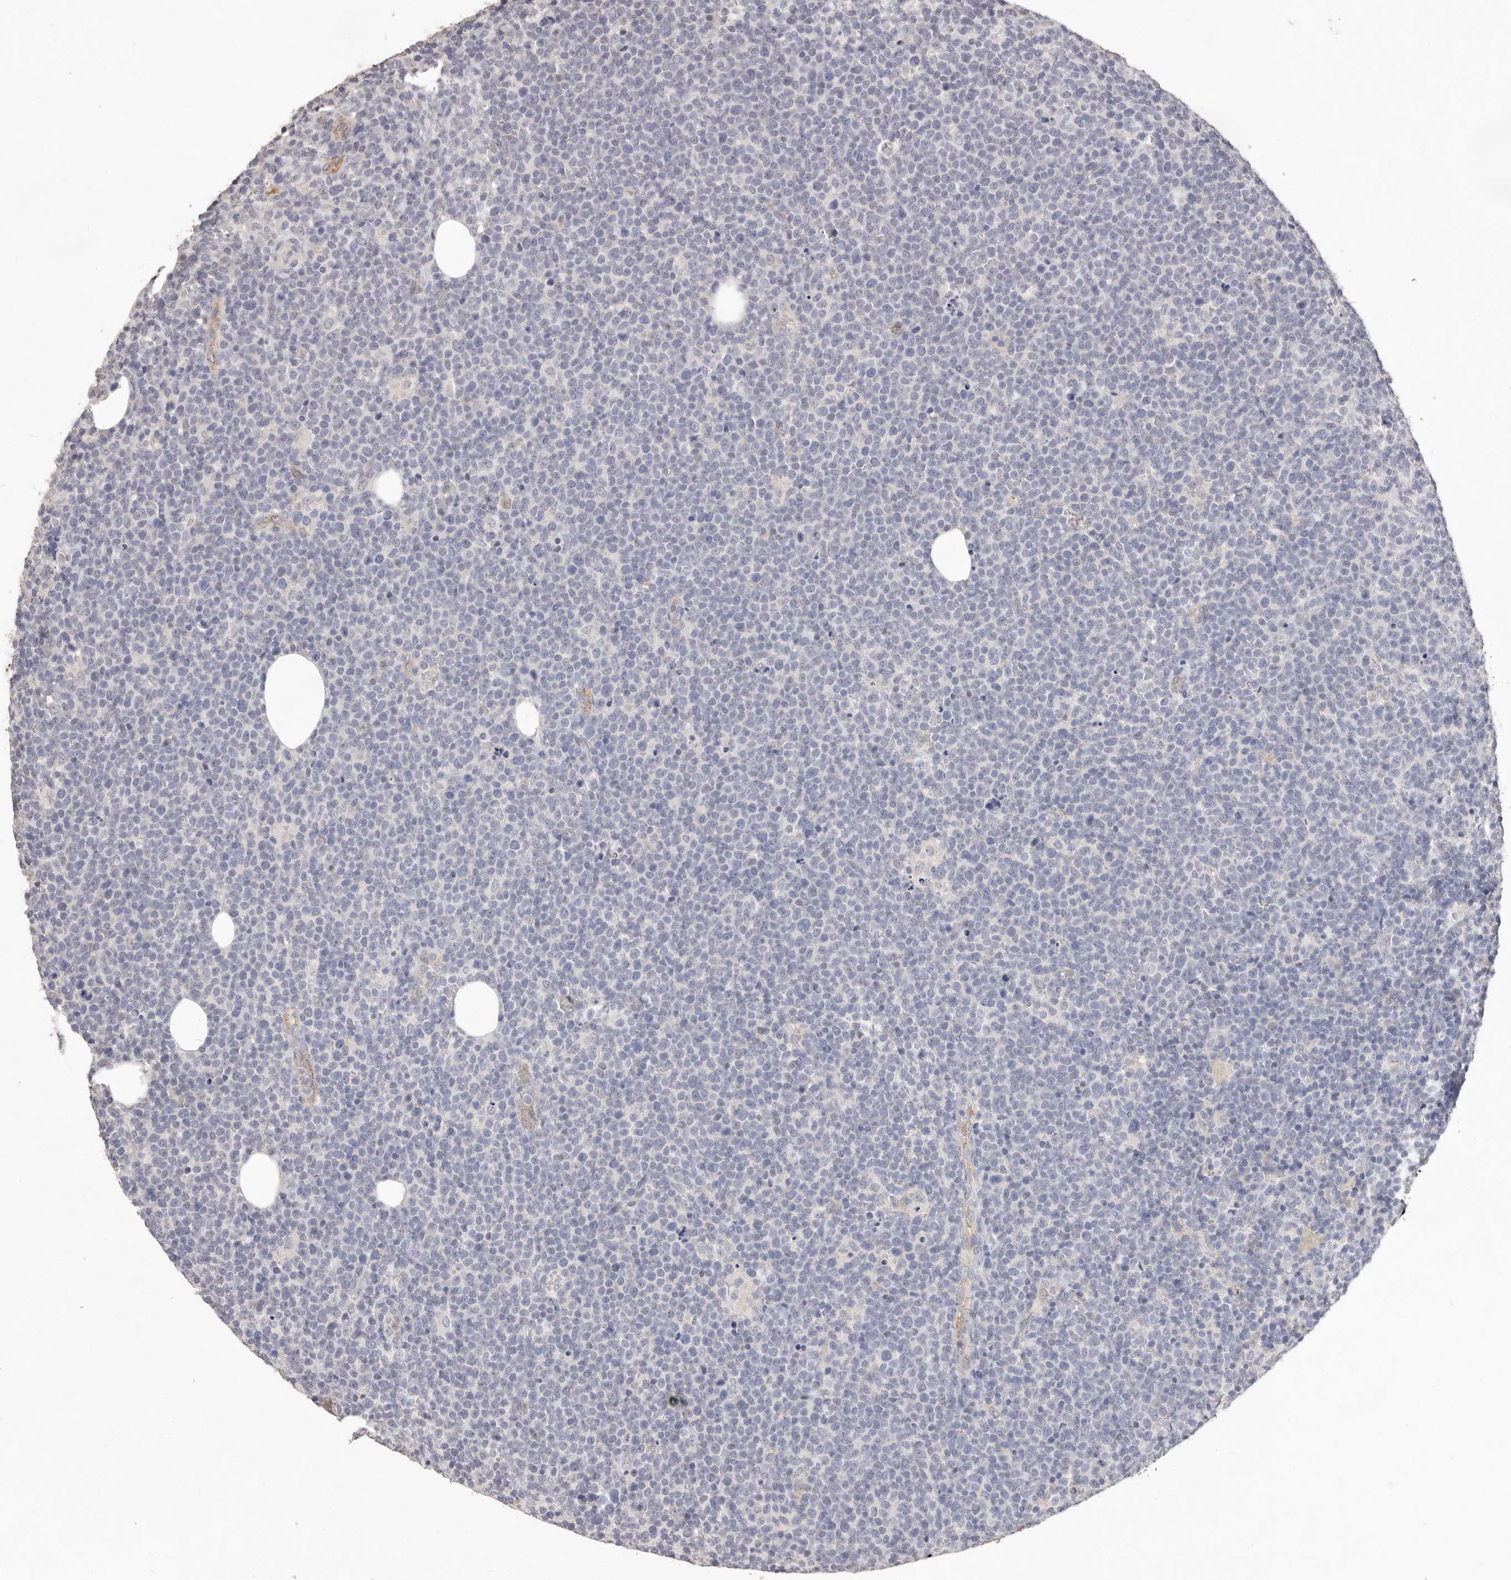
{"staining": {"intensity": "negative", "quantity": "none", "location": "none"}, "tissue": "lymphoma", "cell_type": "Tumor cells", "image_type": "cancer", "snomed": [{"axis": "morphology", "description": "Malignant lymphoma, non-Hodgkin's type, High grade"}, {"axis": "topography", "description": "Lymph node"}], "caption": "This is an immunohistochemistry (IHC) histopathology image of human lymphoma. There is no expression in tumor cells.", "gene": "ZYG11B", "patient": {"sex": "male", "age": 61}}